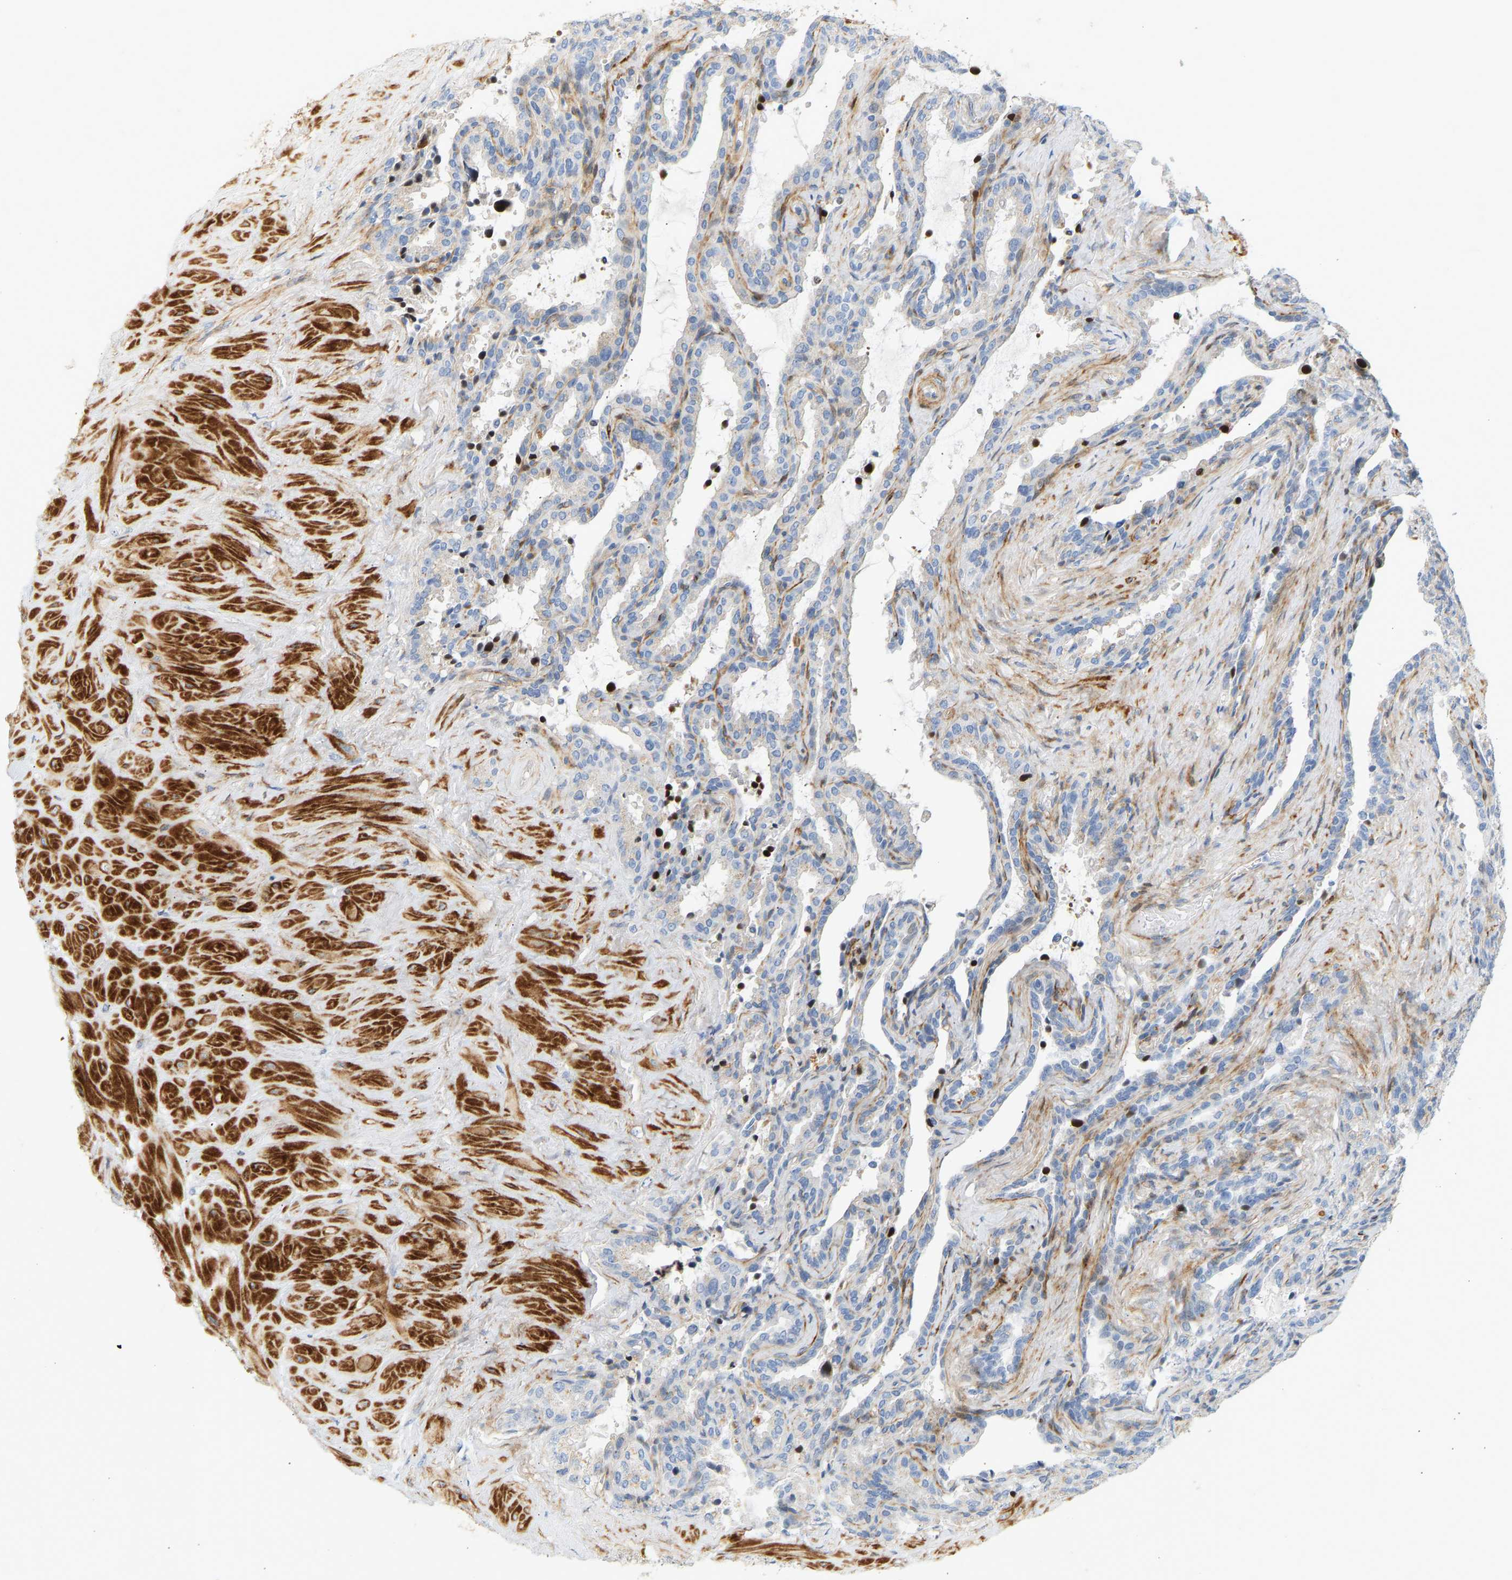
{"staining": {"intensity": "weak", "quantity": "25%-75%", "location": "cytoplasmic/membranous"}, "tissue": "seminal vesicle", "cell_type": "Glandular cells", "image_type": "normal", "snomed": [{"axis": "morphology", "description": "Normal tissue, NOS"}, {"axis": "topography", "description": "Seminal veicle"}], "caption": "Unremarkable seminal vesicle exhibits weak cytoplasmic/membranous expression in about 25%-75% of glandular cells, visualized by immunohistochemistry. The staining was performed using DAB (3,3'-diaminobenzidine) to visualize the protein expression in brown, while the nuclei were stained in blue with hematoxylin (Magnification: 20x).", "gene": "SLC30A7", "patient": {"sex": "male", "age": 46}}